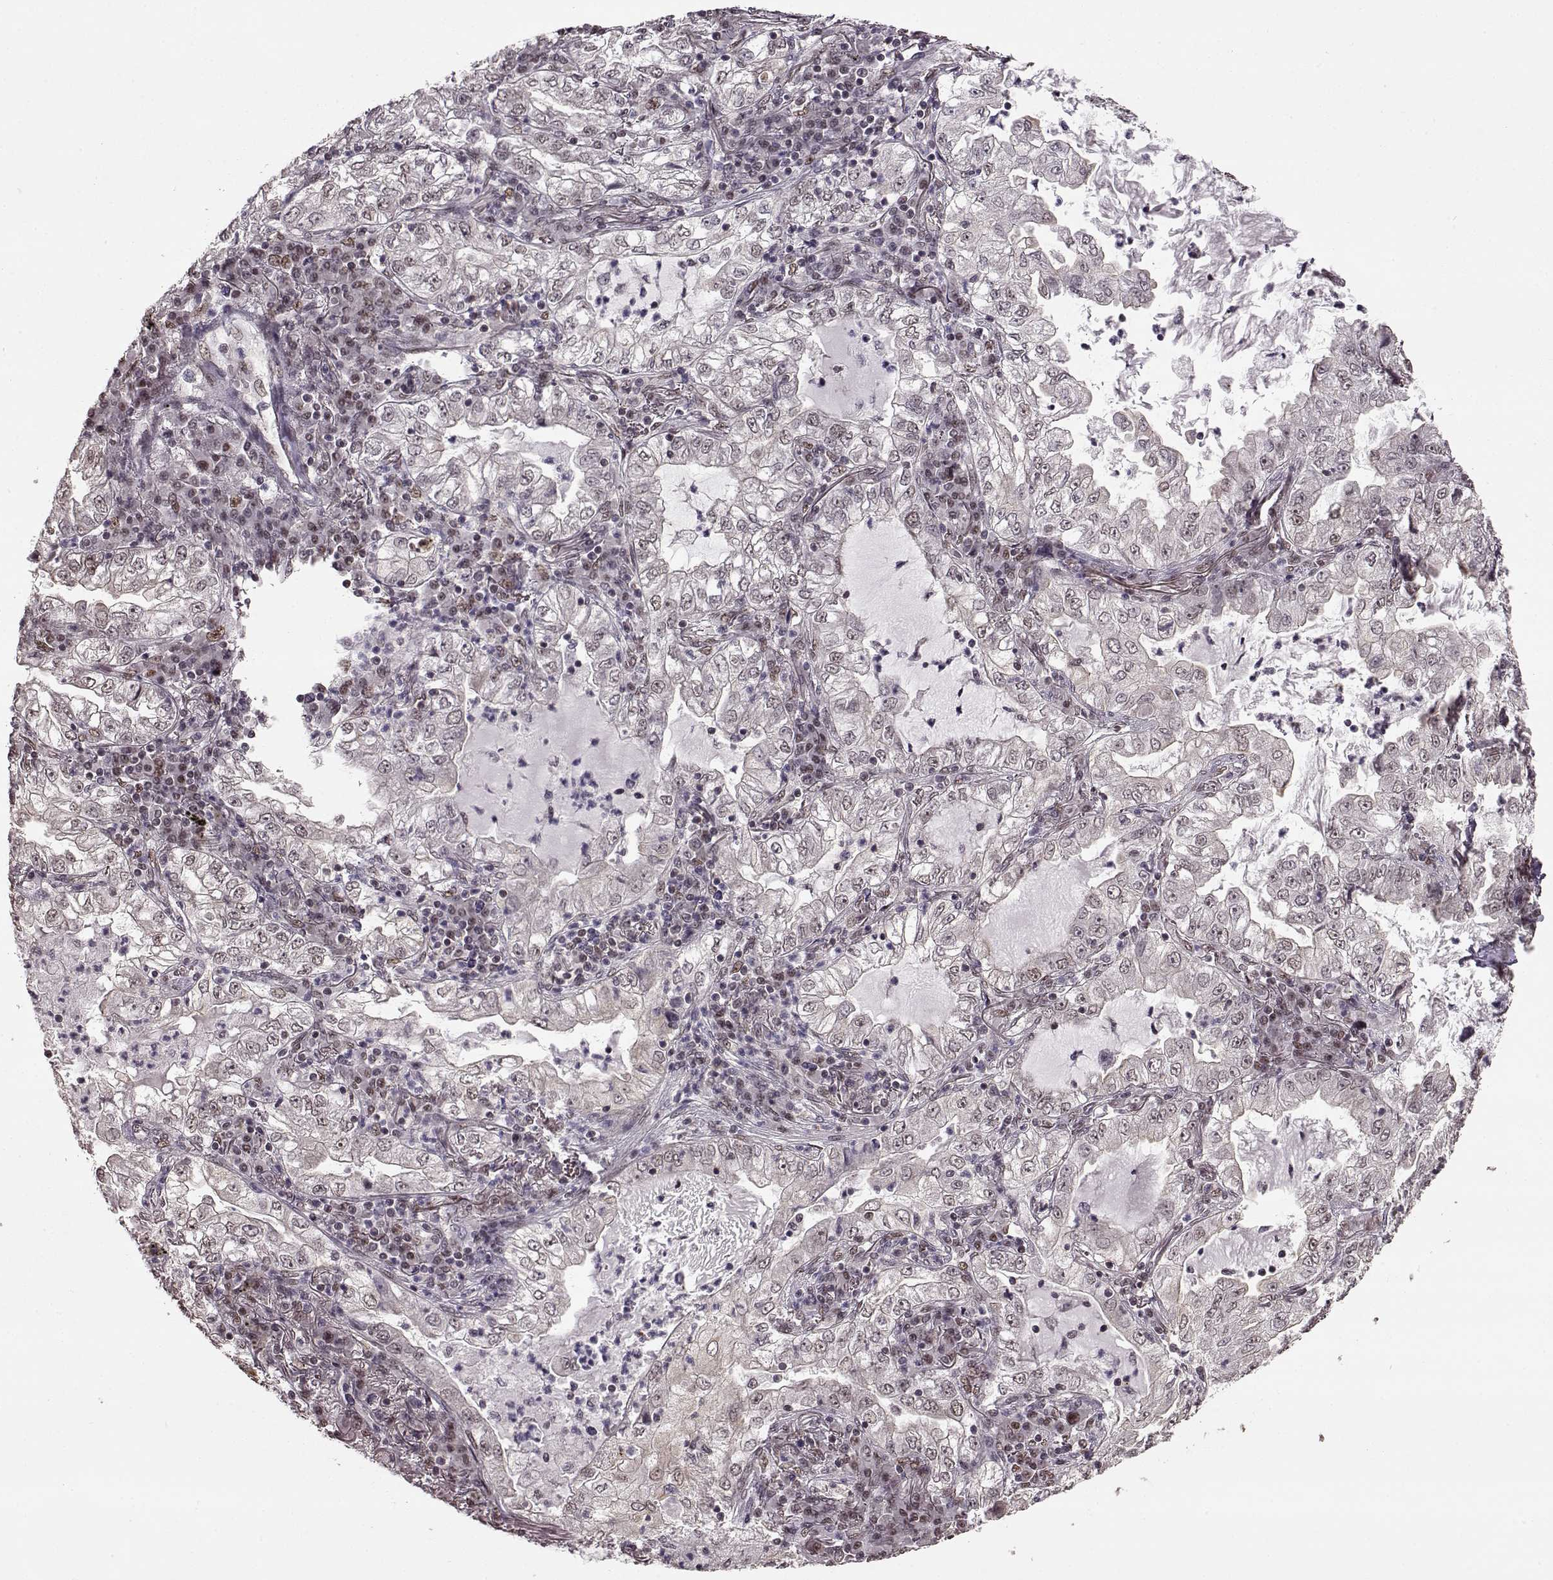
{"staining": {"intensity": "weak", "quantity": "<25%", "location": "nuclear"}, "tissue": "lung cancer", "cell_type": "Tumor cells", "image_type": "cancer", "snomed": [{"axis": "morphology", "description": "Adenocarcinoma, NOS"}, {"axis": "topography", "description": "Lung"}], "caption": "DAB immunohistochemical staining of lung adenocarcinoma displays no significant expression in tumor cells.", "gene": "FTO", "patient": {"sex": "female", "age": 73}}